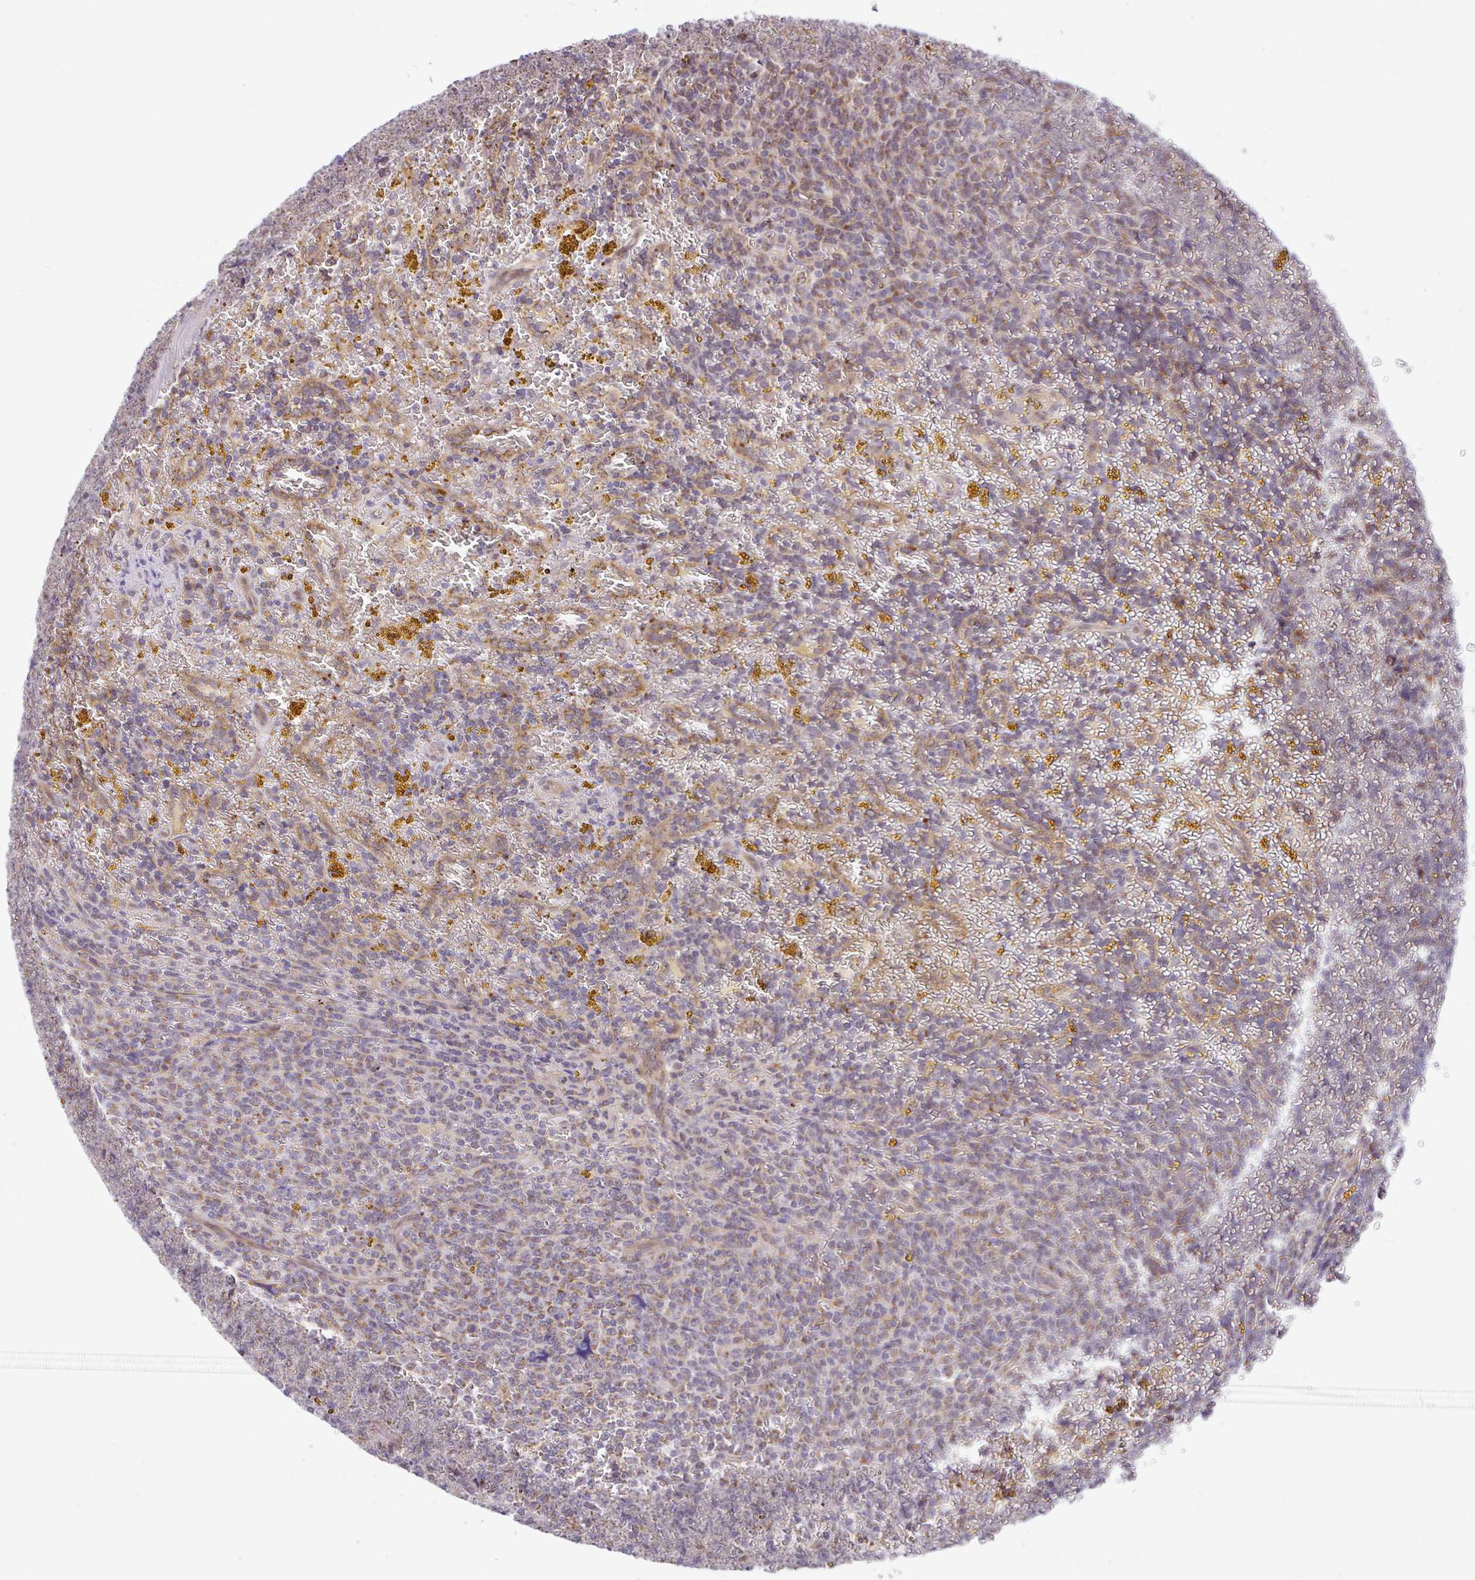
{"staining": {"intensity": "weak", "quantity": "25%-75%", "location": "cytoplasmic/membranous"}, "tissue": "lymphoma", "cell_type": "Tumor cells", "image_type": "cancer", "snomed": [{"axis": "morphology", "description": "Malignant lymphoma, non-Hodgkin's type, Low grade"}, {"axis": "topography", "description": "Spleen"}, {"axis": "topography", "description": "Lymph node"}], "caption": "Weak cytoplasmic/membranous expression for a protein is appreciated in about 25%-75% of tumor cells of malignant lymphoma, non-Hodgkin's type (low-grade) using IHC.", "gene": "DLEU7", "patient": {"sex": "female", "age": 66}}